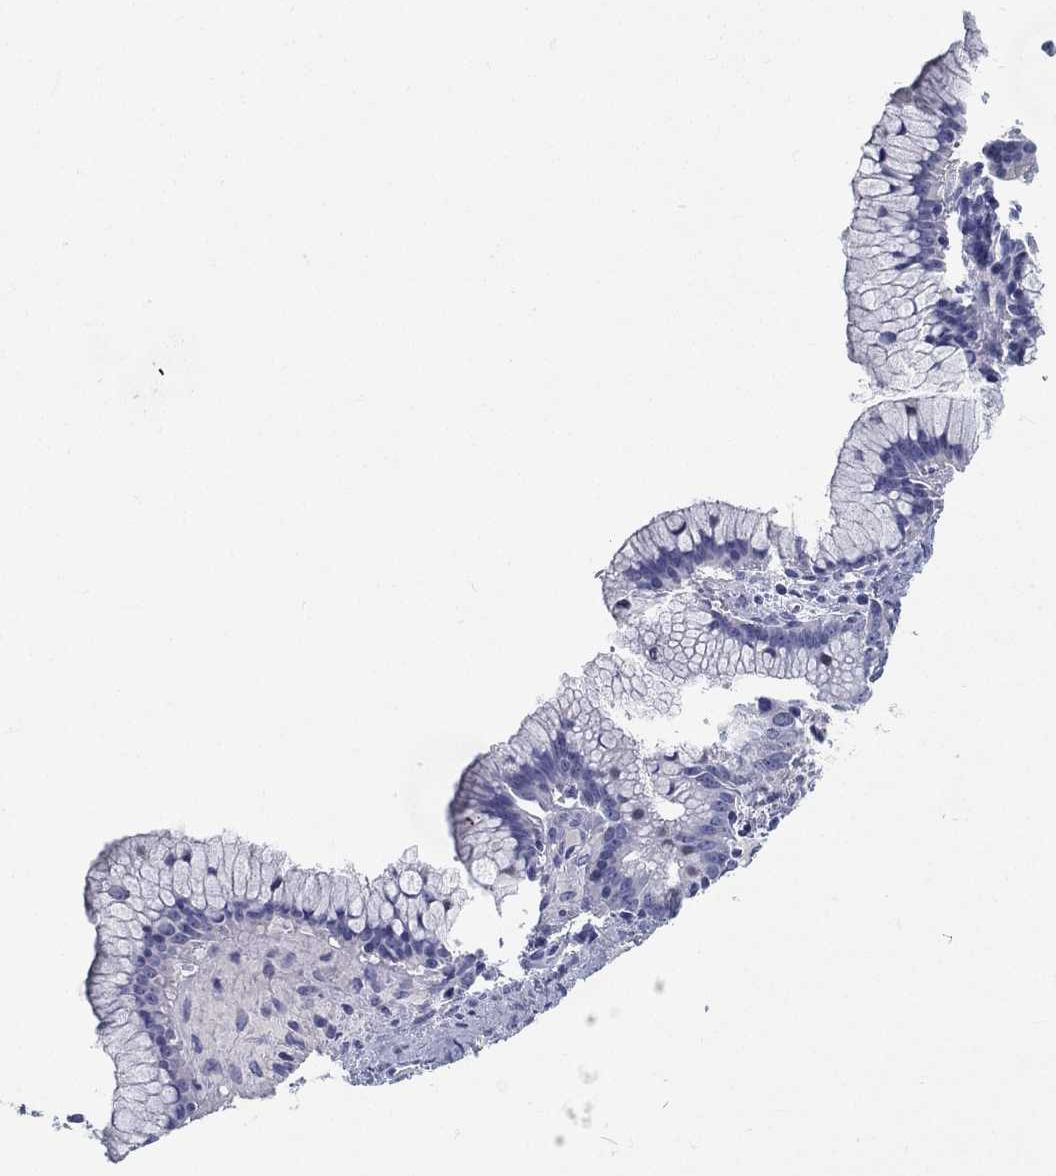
{"staining": {"intensity": "negative", "quantity": "none", "location": "none"}, "tissue": "ovarian cancer", "cell_type": "Tumor cells", "image_type": "cancer", "snomed": [{"axis": "morphology", "description": "Cystadenocarcinoma, mucinous, NOS"}, {"axis": "topography", "description": "Ovary"}], "caption": "Tumor cells are negative for protein expression in human ovarian cancer.", "gene": "RGS13", "patient": {"sex": "female", "age": 41}}